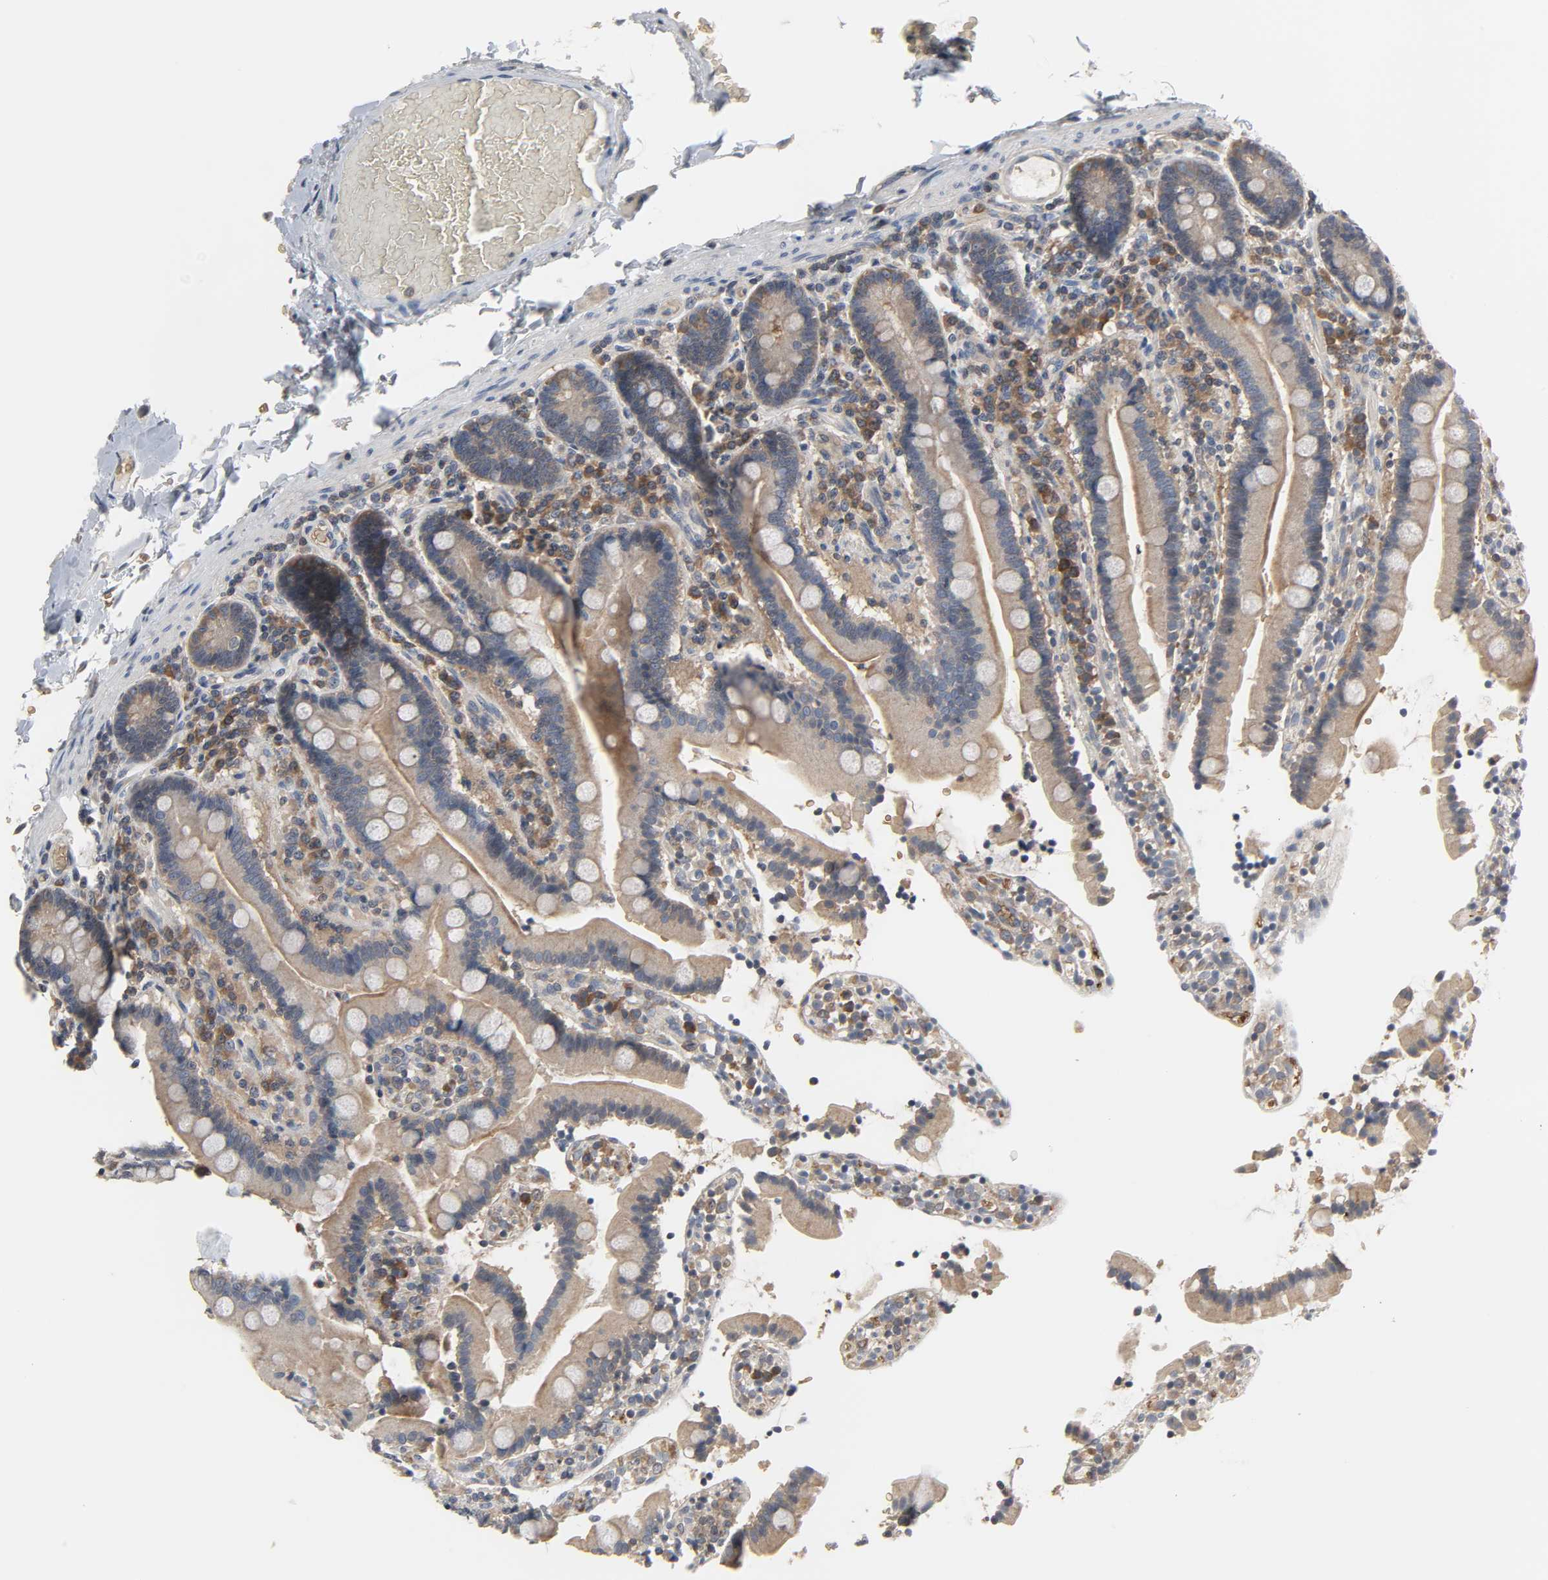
{"staining": {"intensity": "strong", "quantity": ">75%", "location": "cytoplasmic/membranous"}, "tissue": "duodenum", "cell_type": "Glandular cells", "image_type": "normal", "snomed": [{"axis": "morphology", "description": "Normal tissue, NOS"}, {"axis": "topography", "description": "Duodenum"}], "caption": "Normal duodenum shows strong cytoplasmic/membranous staining in approximately >75% of glandular cells The staining was performed using DAB (3,3'-diaminobenzidine), with brown indicating positive protein expression. Nuclei are stained blue with hematoxylin..", "gene": "PLEKHA2", "patient": {"sex": "female", "age": 53}}